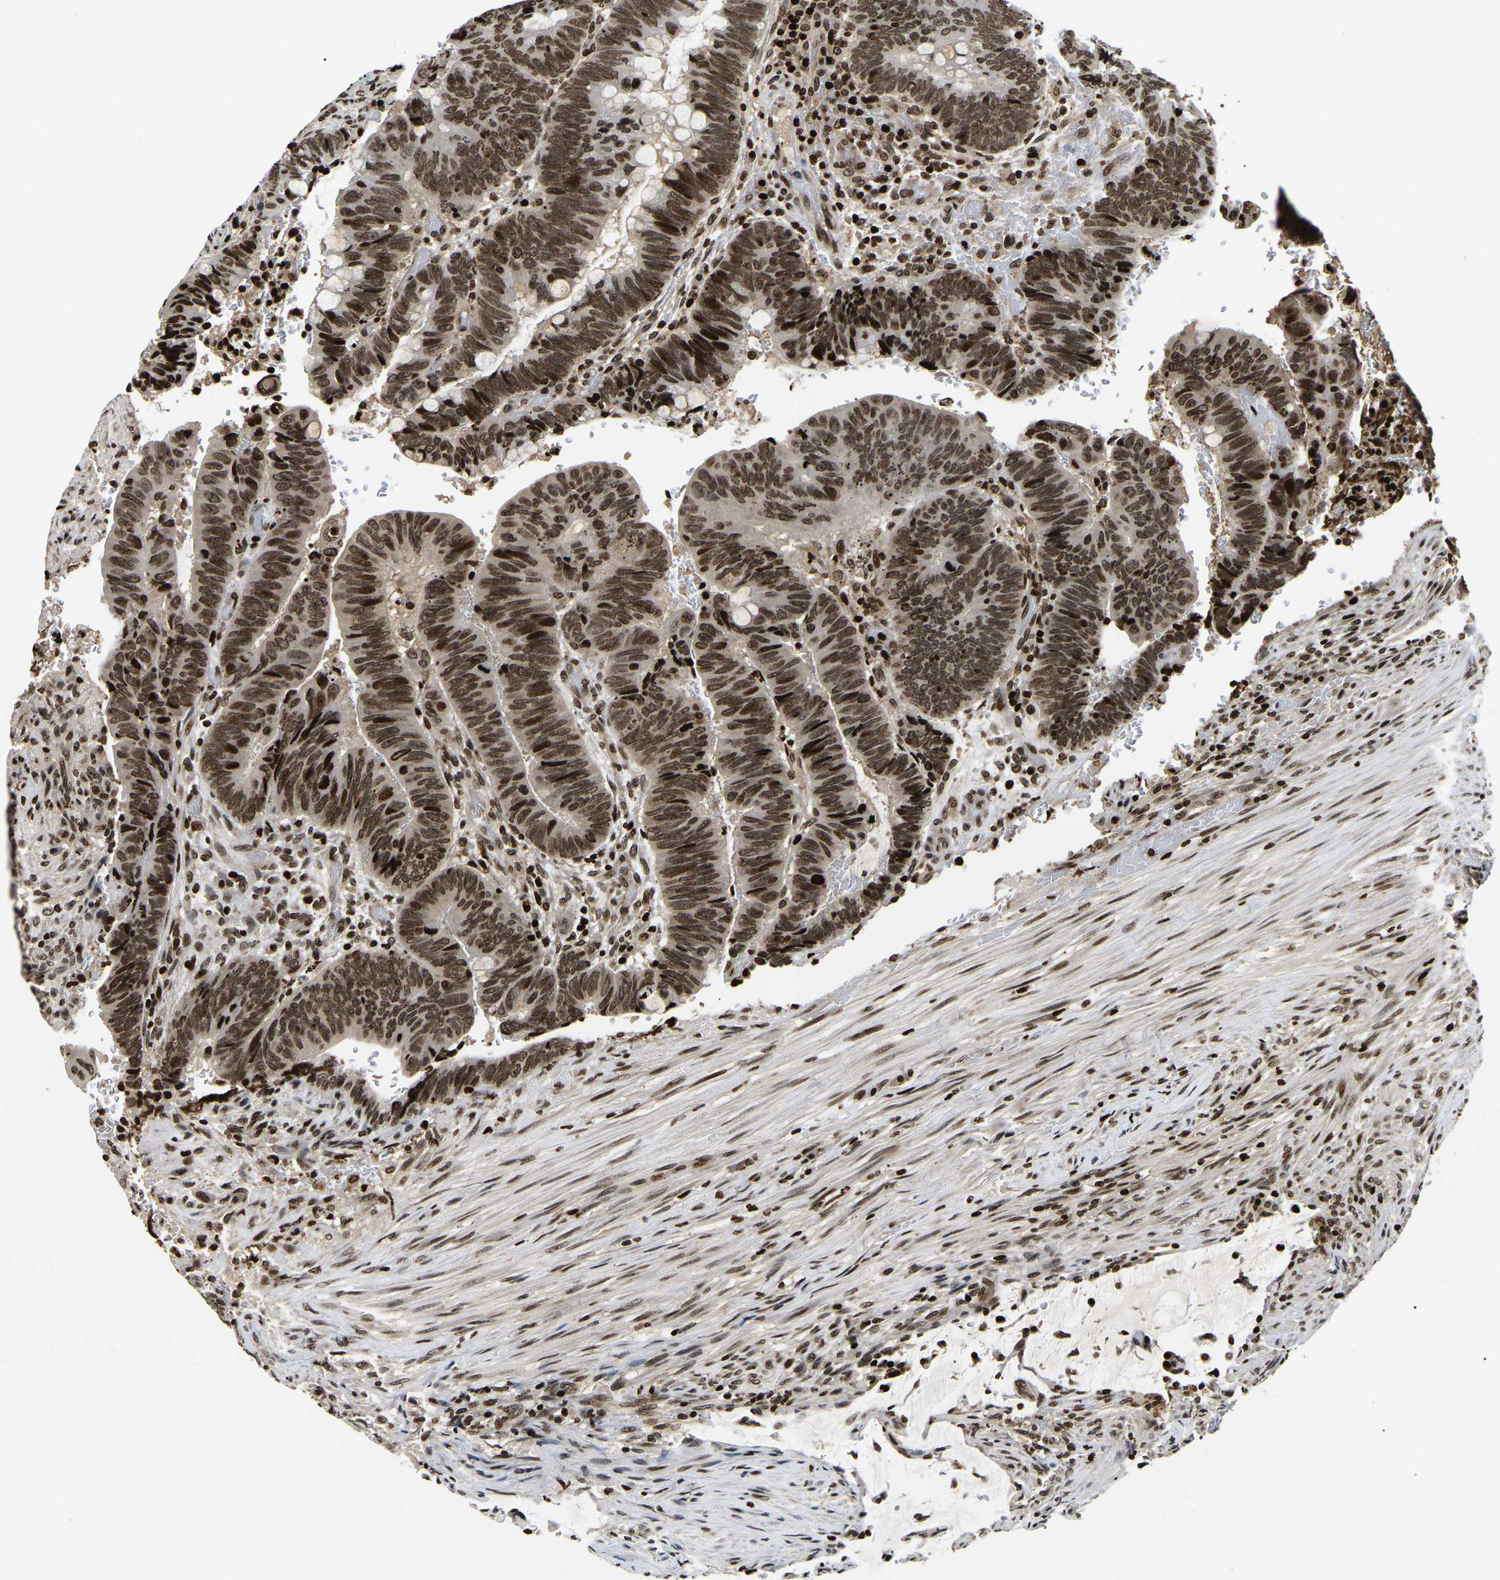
{"staining": {"intensity": "strong", "quantity": ">75%", "location": "nuclear"}, "tissue": "colorectal cancer", "cell_type": "Tumor cells", "image_type": "cancer", "snomed": [{"axis": "morphology", "description": "Normal tissue, NOS"}, {"axis": "morphology", "description": "Adenocarcinoma, NOS"}, {"axis": "topography", "description": "Rectum"}], "caption": "Protein staining of colorectal cancer (adenocarcinoma) tissue shows strong nuclear positivity in approximately >75% of tumor cells.", "gene": "LRRC61", "patient": {"sex": "male", "age": 92}}